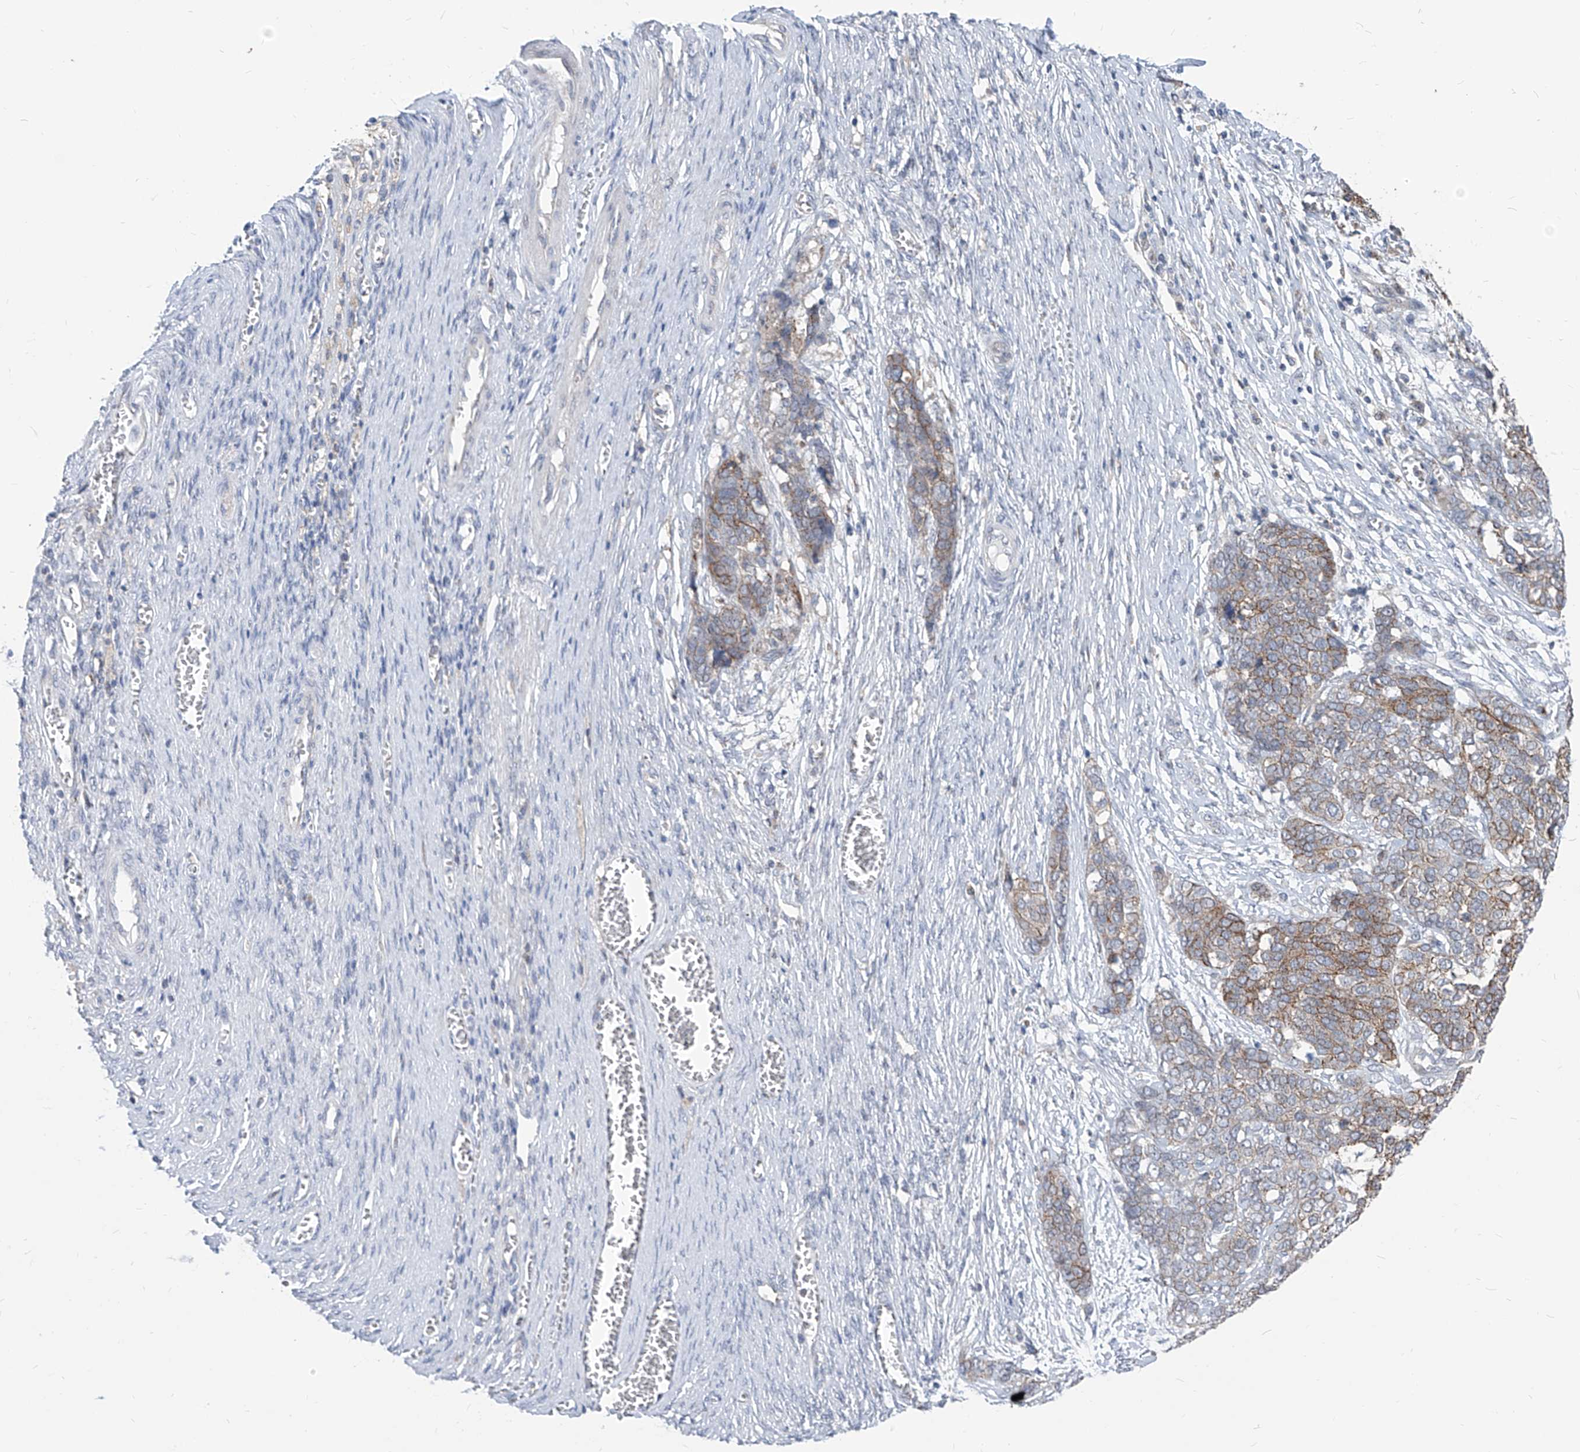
{"staining": {"intensity": "weak", "quantity": ">75%", "location": "cytoplasmic/membranous"}, "tissue": "ovarian cancer", "cell_type": "Tumor cells", "image_type": "cancer", "snomed": [{"axis": "morphology", "description": "Cystadenocarcinoma, serous, NOS"}, {"axis": "topography", "description": "Ovary"}], "caption": "Ovarian serous cystadenocarcinoma tissue displays weak cytoplasmic/membranous staining in approximately >75% of tumor cells", "gene": "AGPS", "patient": {"sex": "female", "age": 44}}